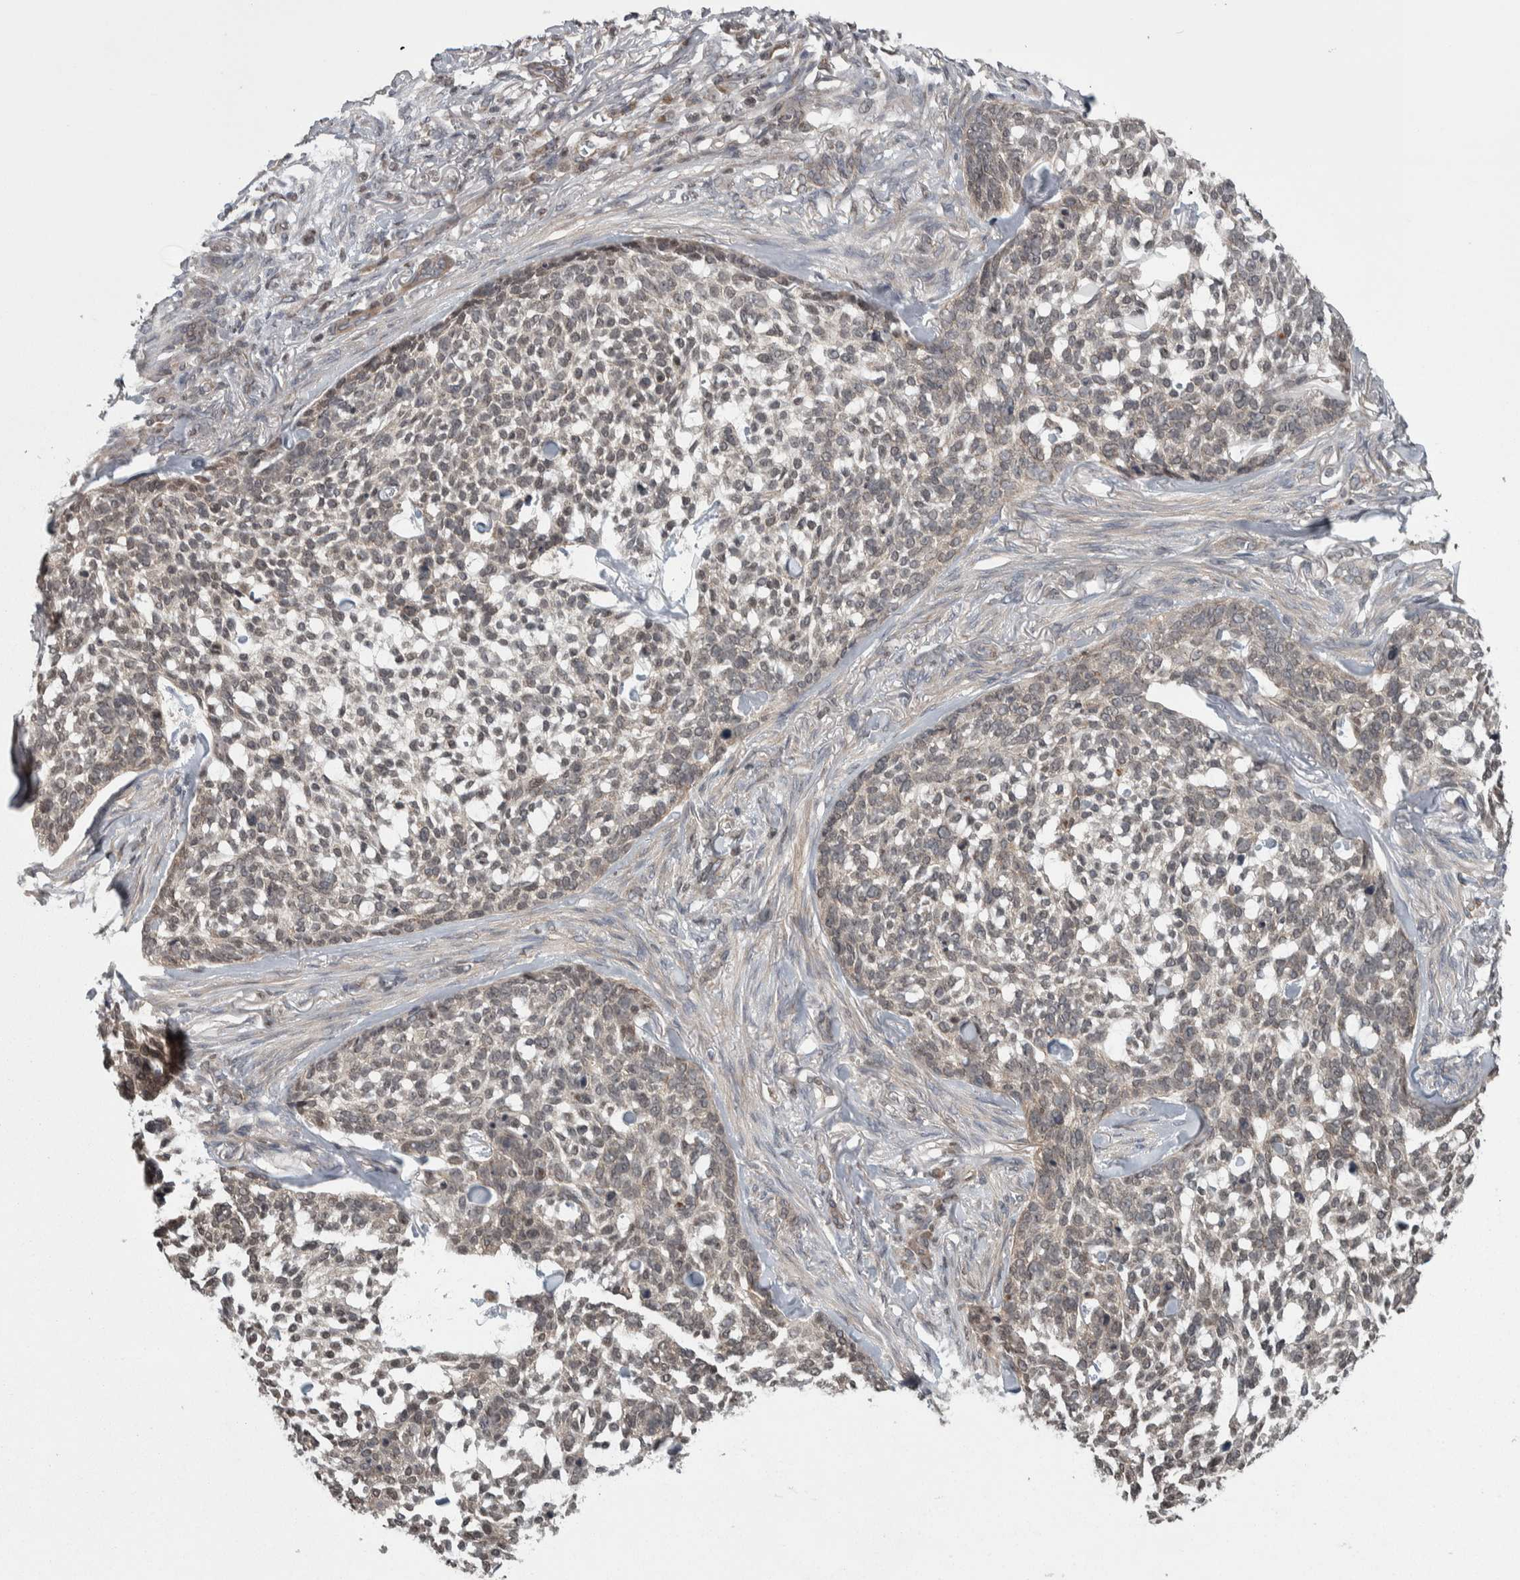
{"staining": {"intensity": "weak", "quantity": "<25%", "location": "cytoplasmic/membranous"}, "tissue": "skin cancer", "cell_type": "Tumor cells", "image_type": "cancer", "snomed": [{"axis": "morphology", "description": "Basal cell carcinoma"}, {"axis": "topography", "description": "Skin"}], "caption": "There is no significant staining in tumor cells of skin basal cell carcinoma. (Stains: DAB immunohistochemistry (IHC) with hematoxylin counter stain, Microscopy: brightfield microscopy at high magnification).", "gene": "CWC27", "patient": {"sex": "female", "age": 64}}